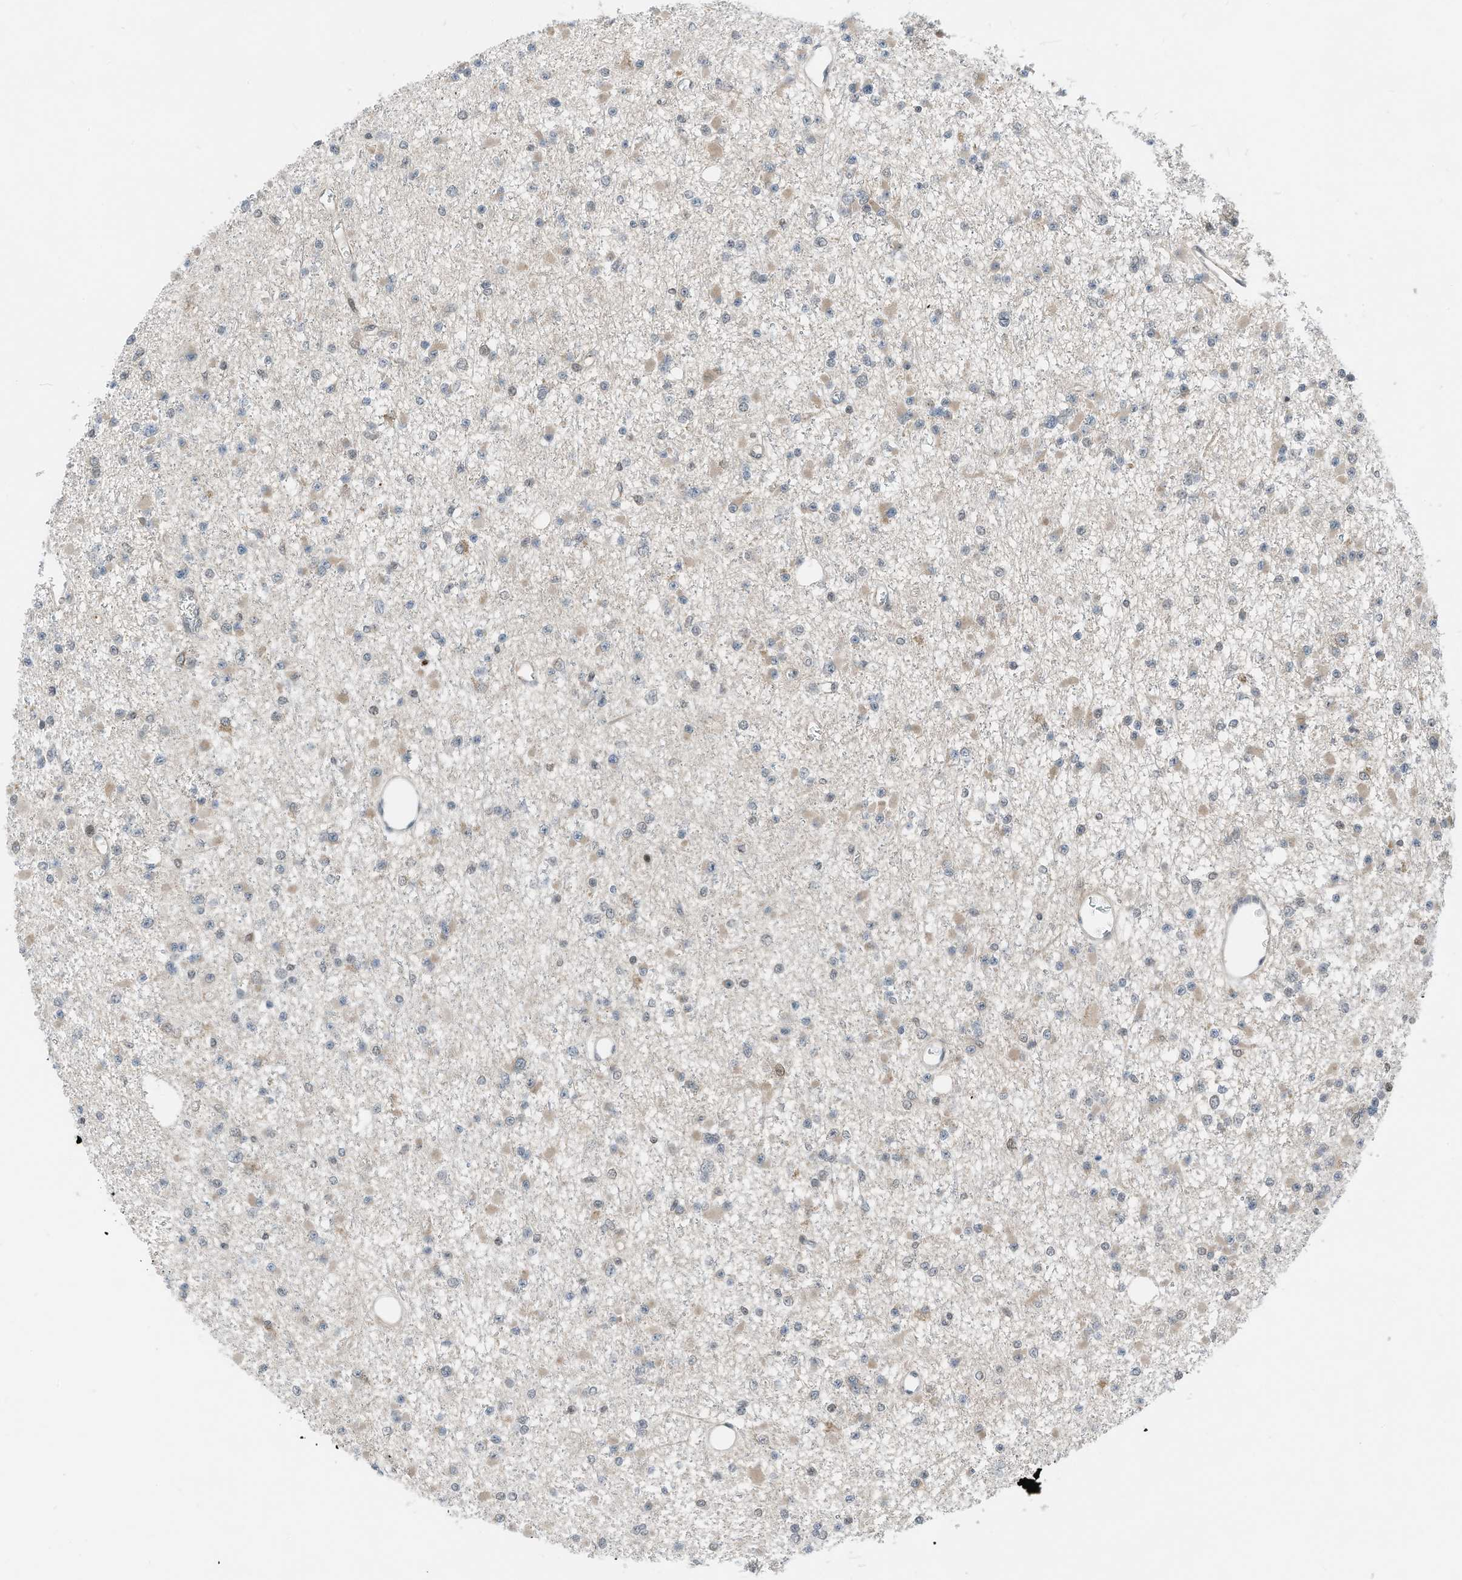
{"staining": {"intensity": "weak", "quantity": "<25%", "location": "cytoplasmic/membranous"}, "tissue": "glioma", "cell_type": "Tumor cells", "image_type": "cancer", "snomed": [{"axis": "morphology", "description": "Glioma, malignant, Low grade"}, {"axis": "topography", "description": "Brain"}], "caption": "This is an IHC histopathology image of human glioma. There is no positivity in tumor cells.", "gene": "RMND1", "patient": {"sex": "female", "age": 22}}